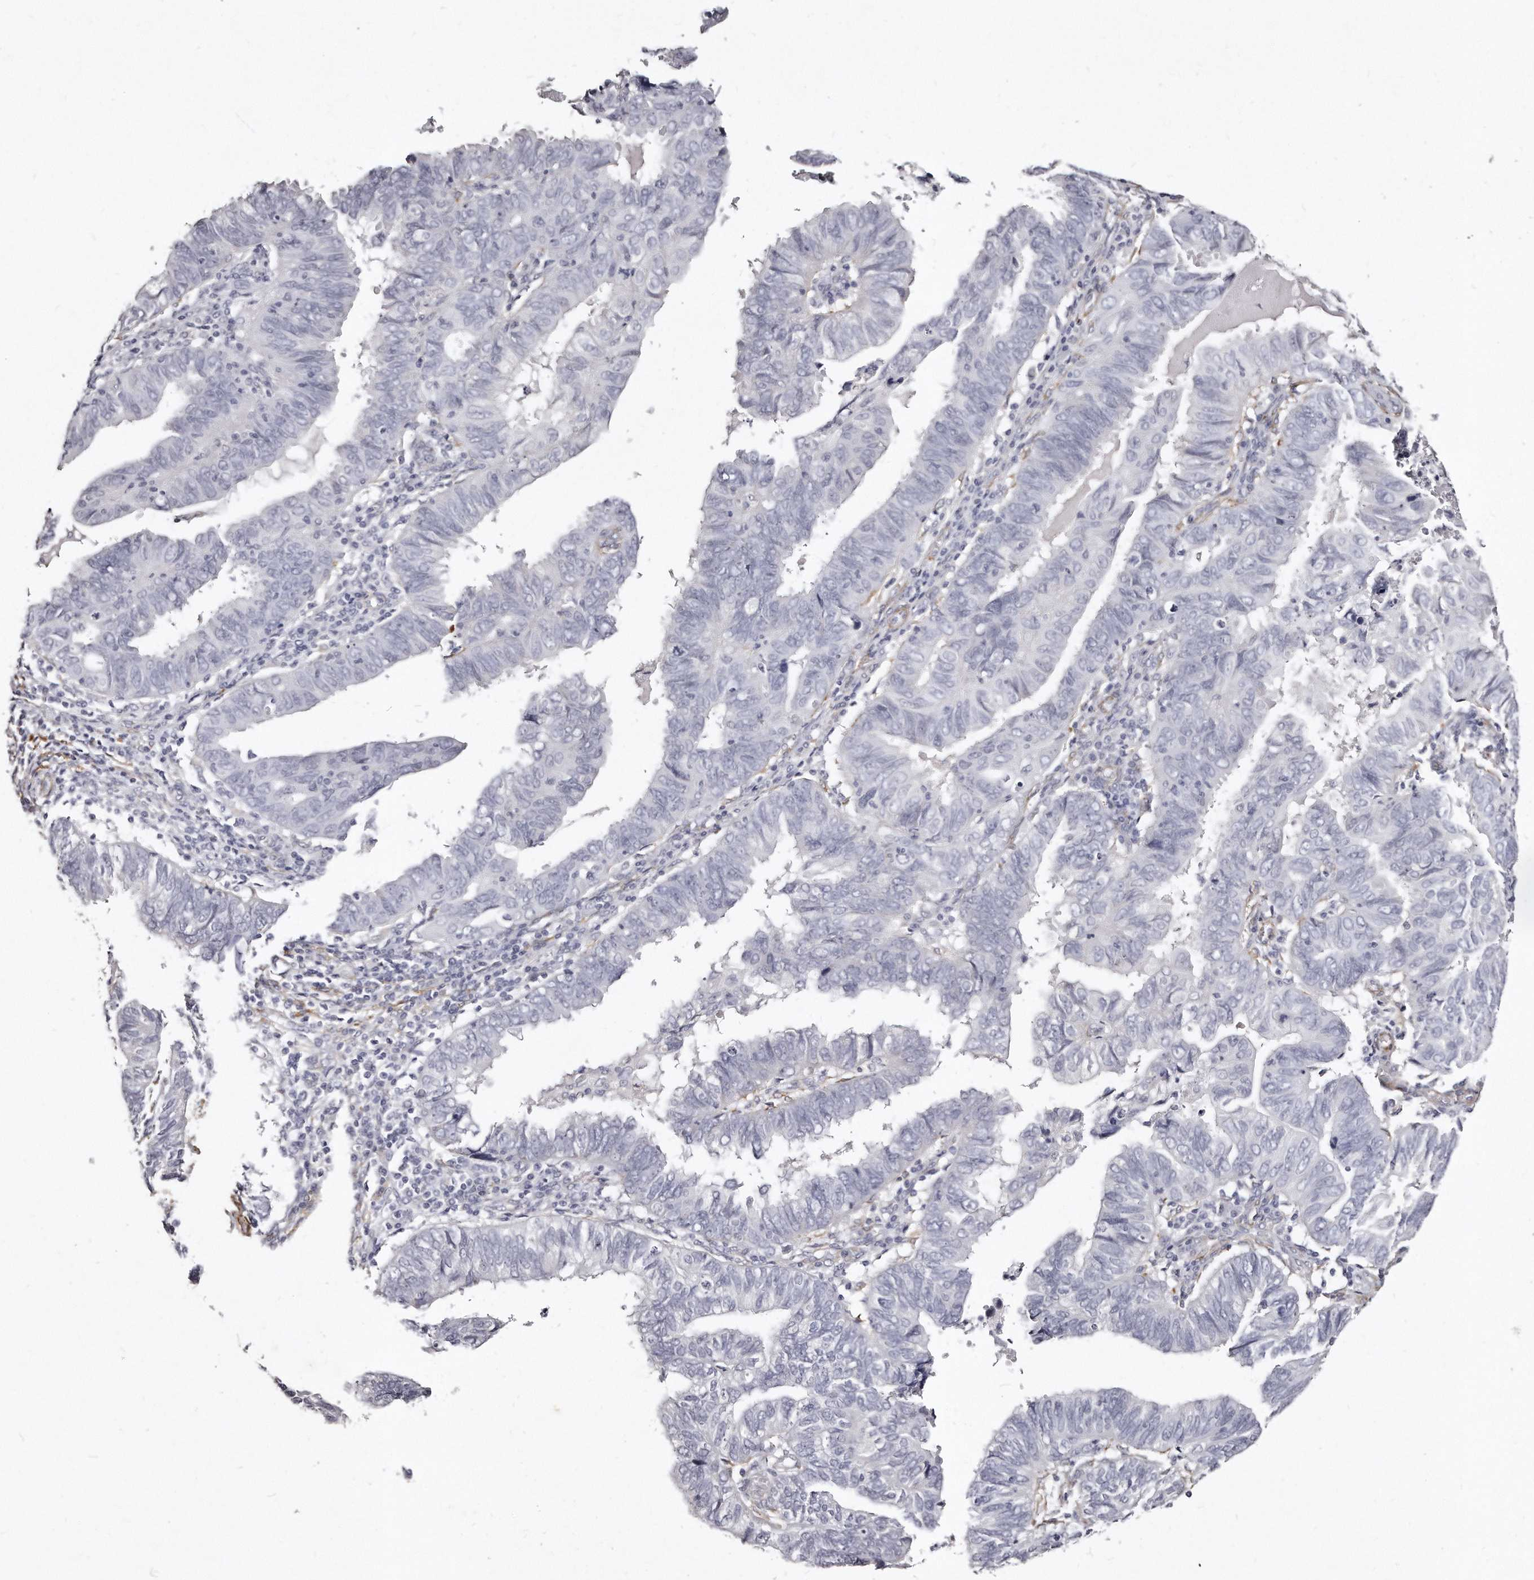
{"staining": {"intensity": "negative", "quantity": "none", "location": "none"}, "tissue": "endometrial cancer", "cell_type": "Tumor cells", "image_type": "cancer", "snomed": [{"axis": "morphology", "description": "Adenocarcinoma, NOS"}, {"axis": "topography", "description": "Uterus"}], "caption": "A photomicrograph of endometrial cancer stained for a protein shows no brown staining in tumor cells.", "gene": "LMOD1", "patient": {"sex": "female", "age": 77}}